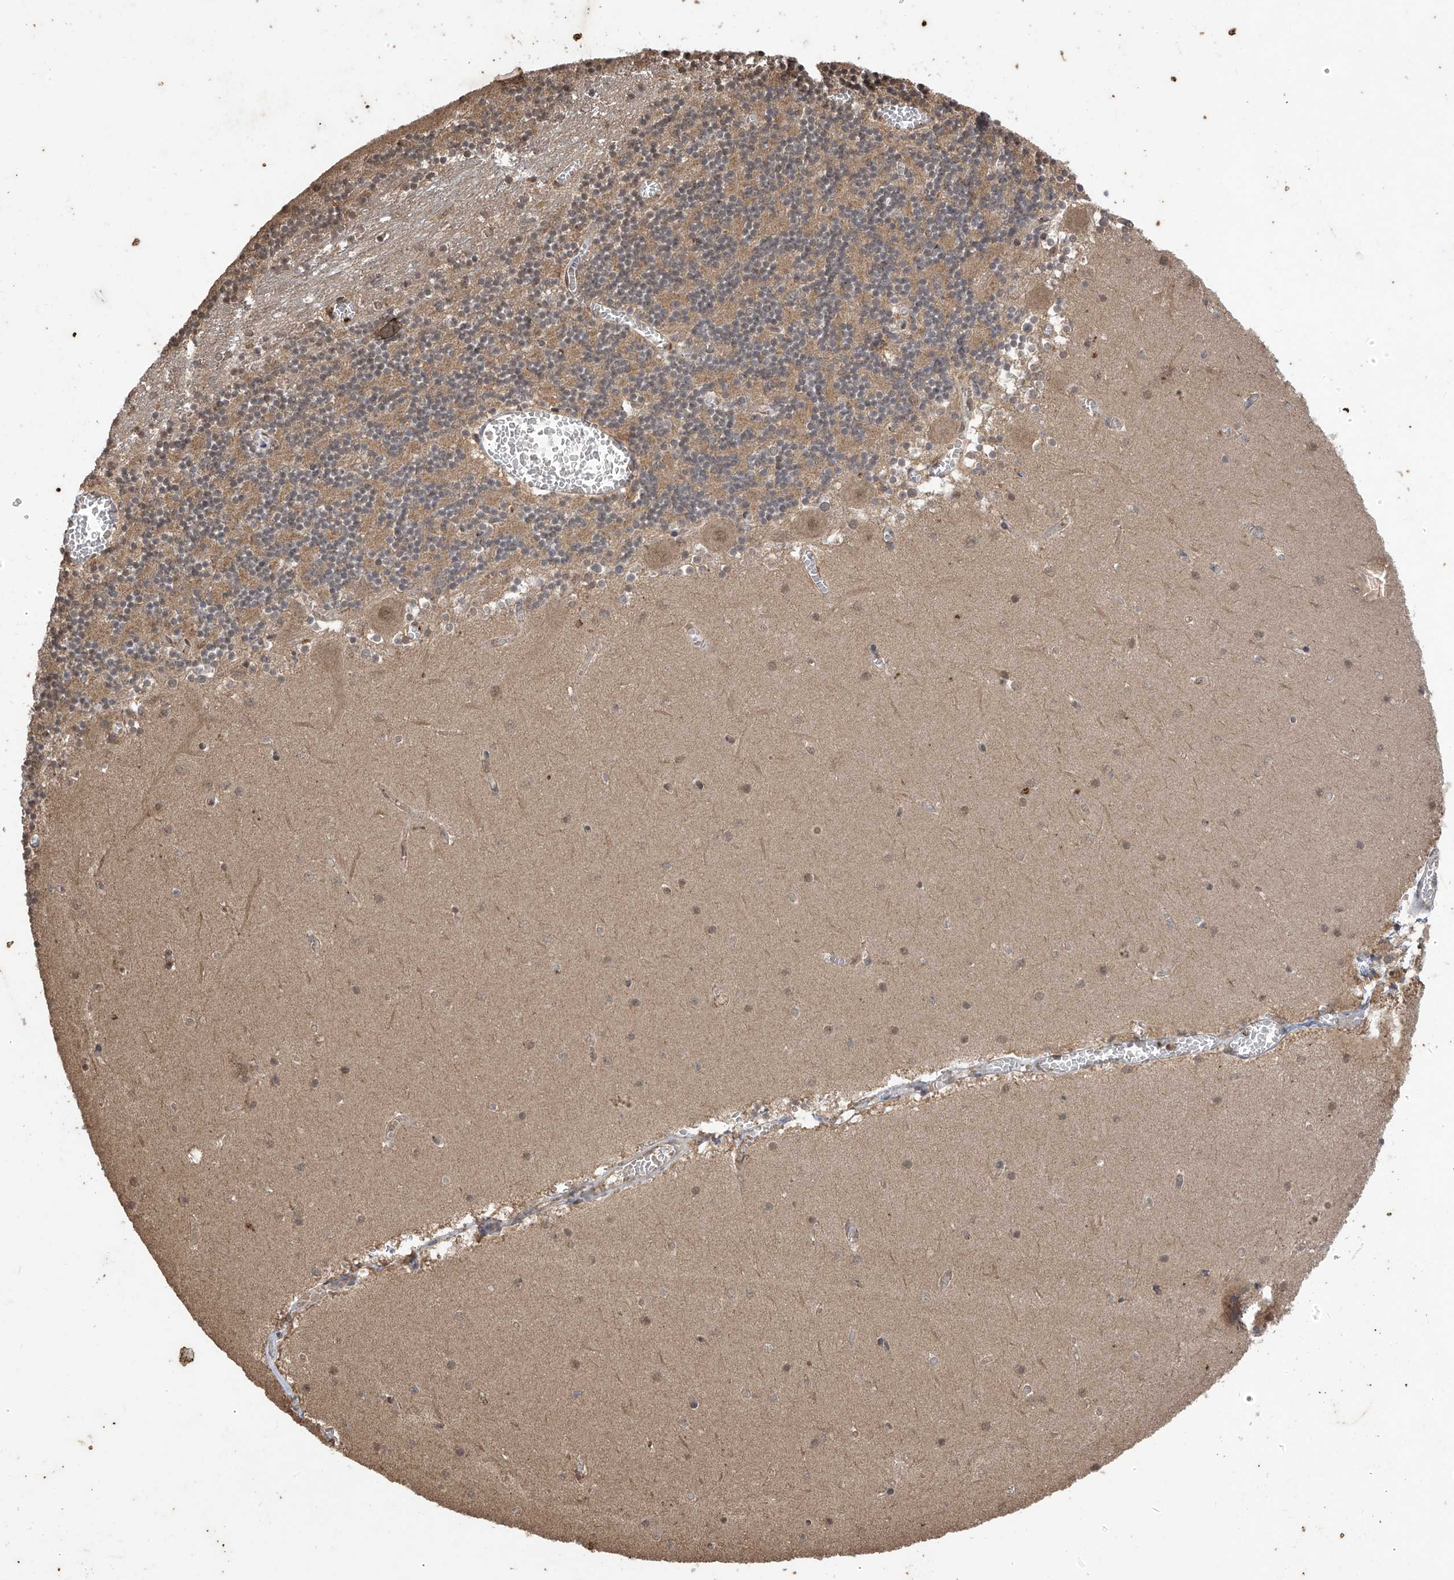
{"staining": {"intensity": "moderate", "quantity": "25%-75%", "location": "cytoplasmic/membranous"}, "tissue": "cerebellum", "cell_type": "Cells in granular layer", "image_type": "normal", "snomed": [{"axis": "morphology", "description": "Normal tissue, NOS"}, {"axis": "topography", "description": "Cerebellum"}], "caption": "Cells in granular layer exhibit medium levels of moderate cytoplasmic/membranous expression in about 25%-75% of cells in normal cerebellum.", "gene": "PNPT1", "patient": {"sex": "female", "age": 28}}